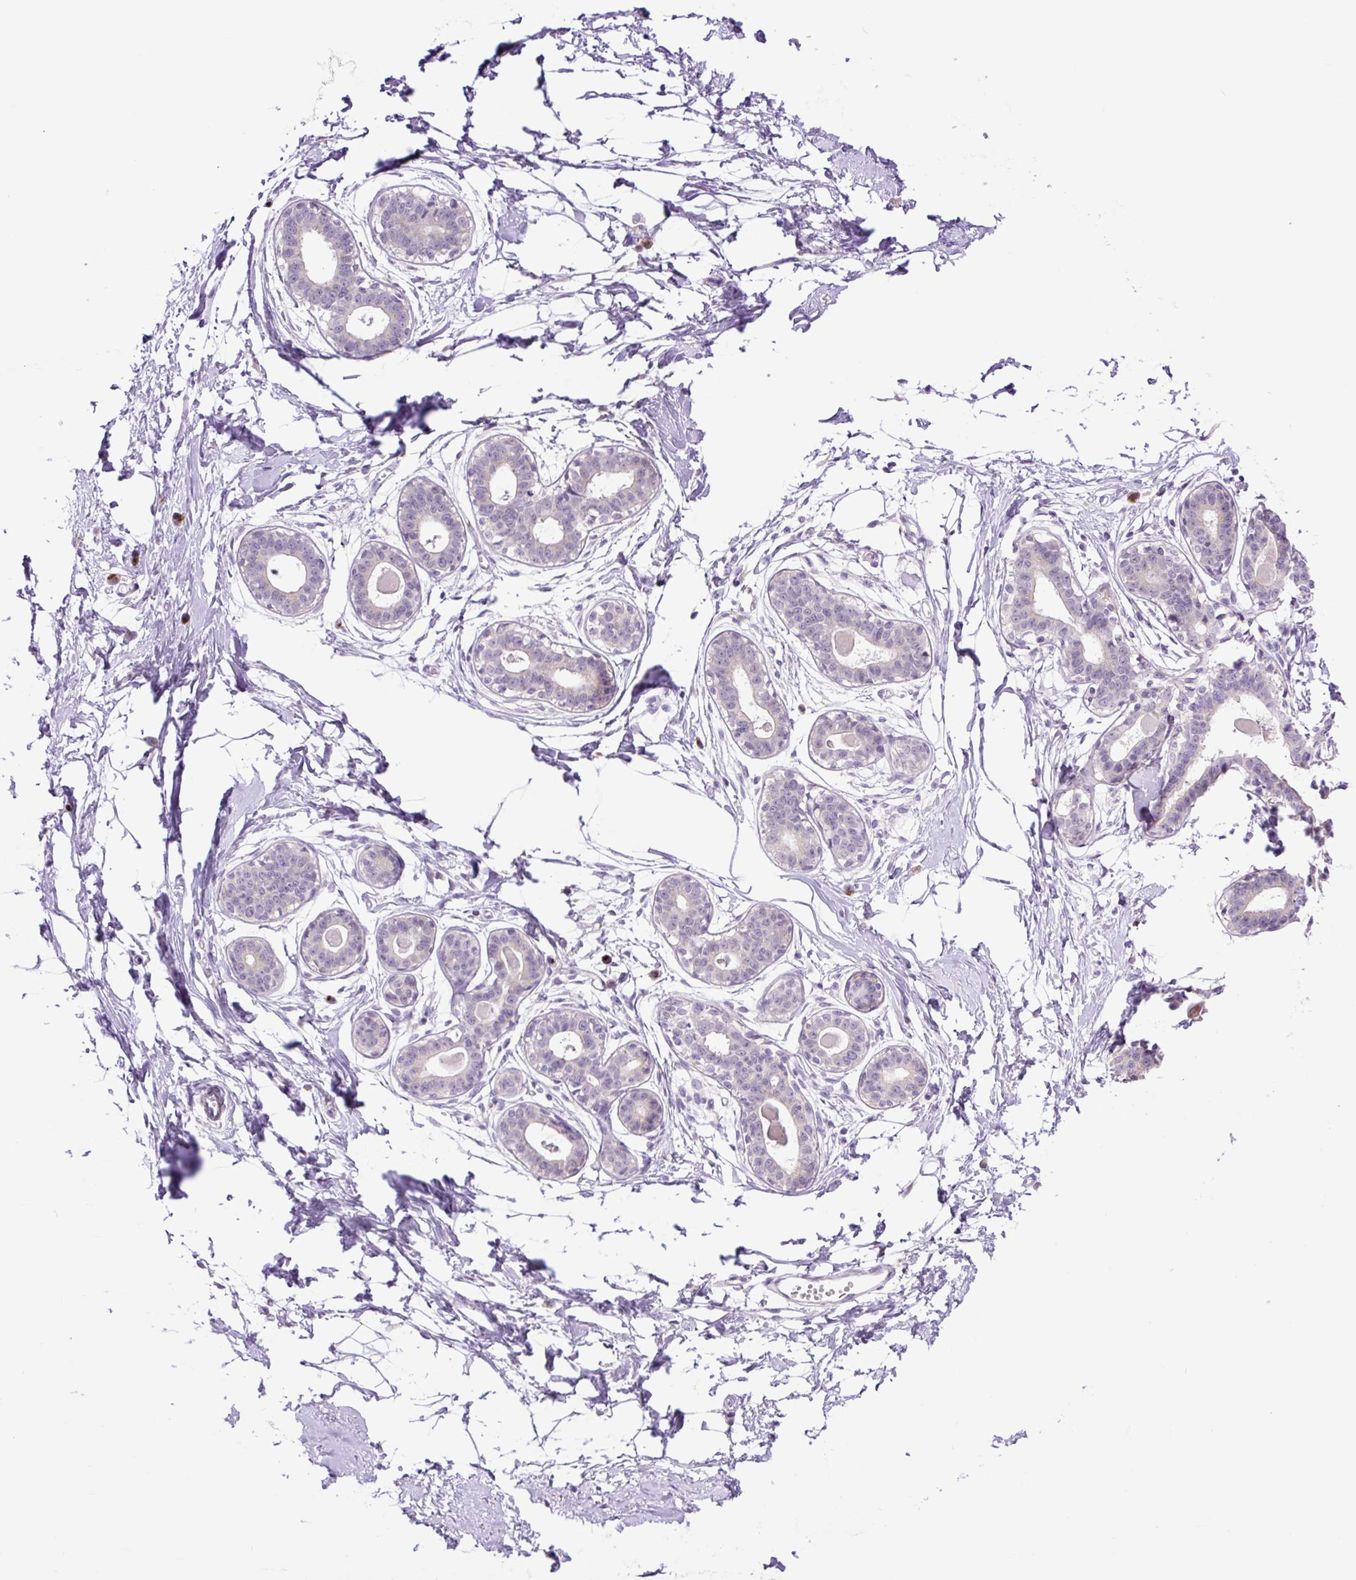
{"staining": {"intensity": "negative", "quantity": "none", "location": "none"}, "tissue": "breast", "cell_type": "Adipocytes", "image_type": "normal", "snomed": [{"axis": "morphology", "description": "Normal tissue, NOS"}, {"axis": "topography", "description": "Breast"}], "caption": "Immunohistochemistry (IHC) histopathology image of normal human breast stained for a protein (brown), which displays no staining in adipocytes.", "gene": "MFSD3", "patient": {"sex": "female", "age": 45}}